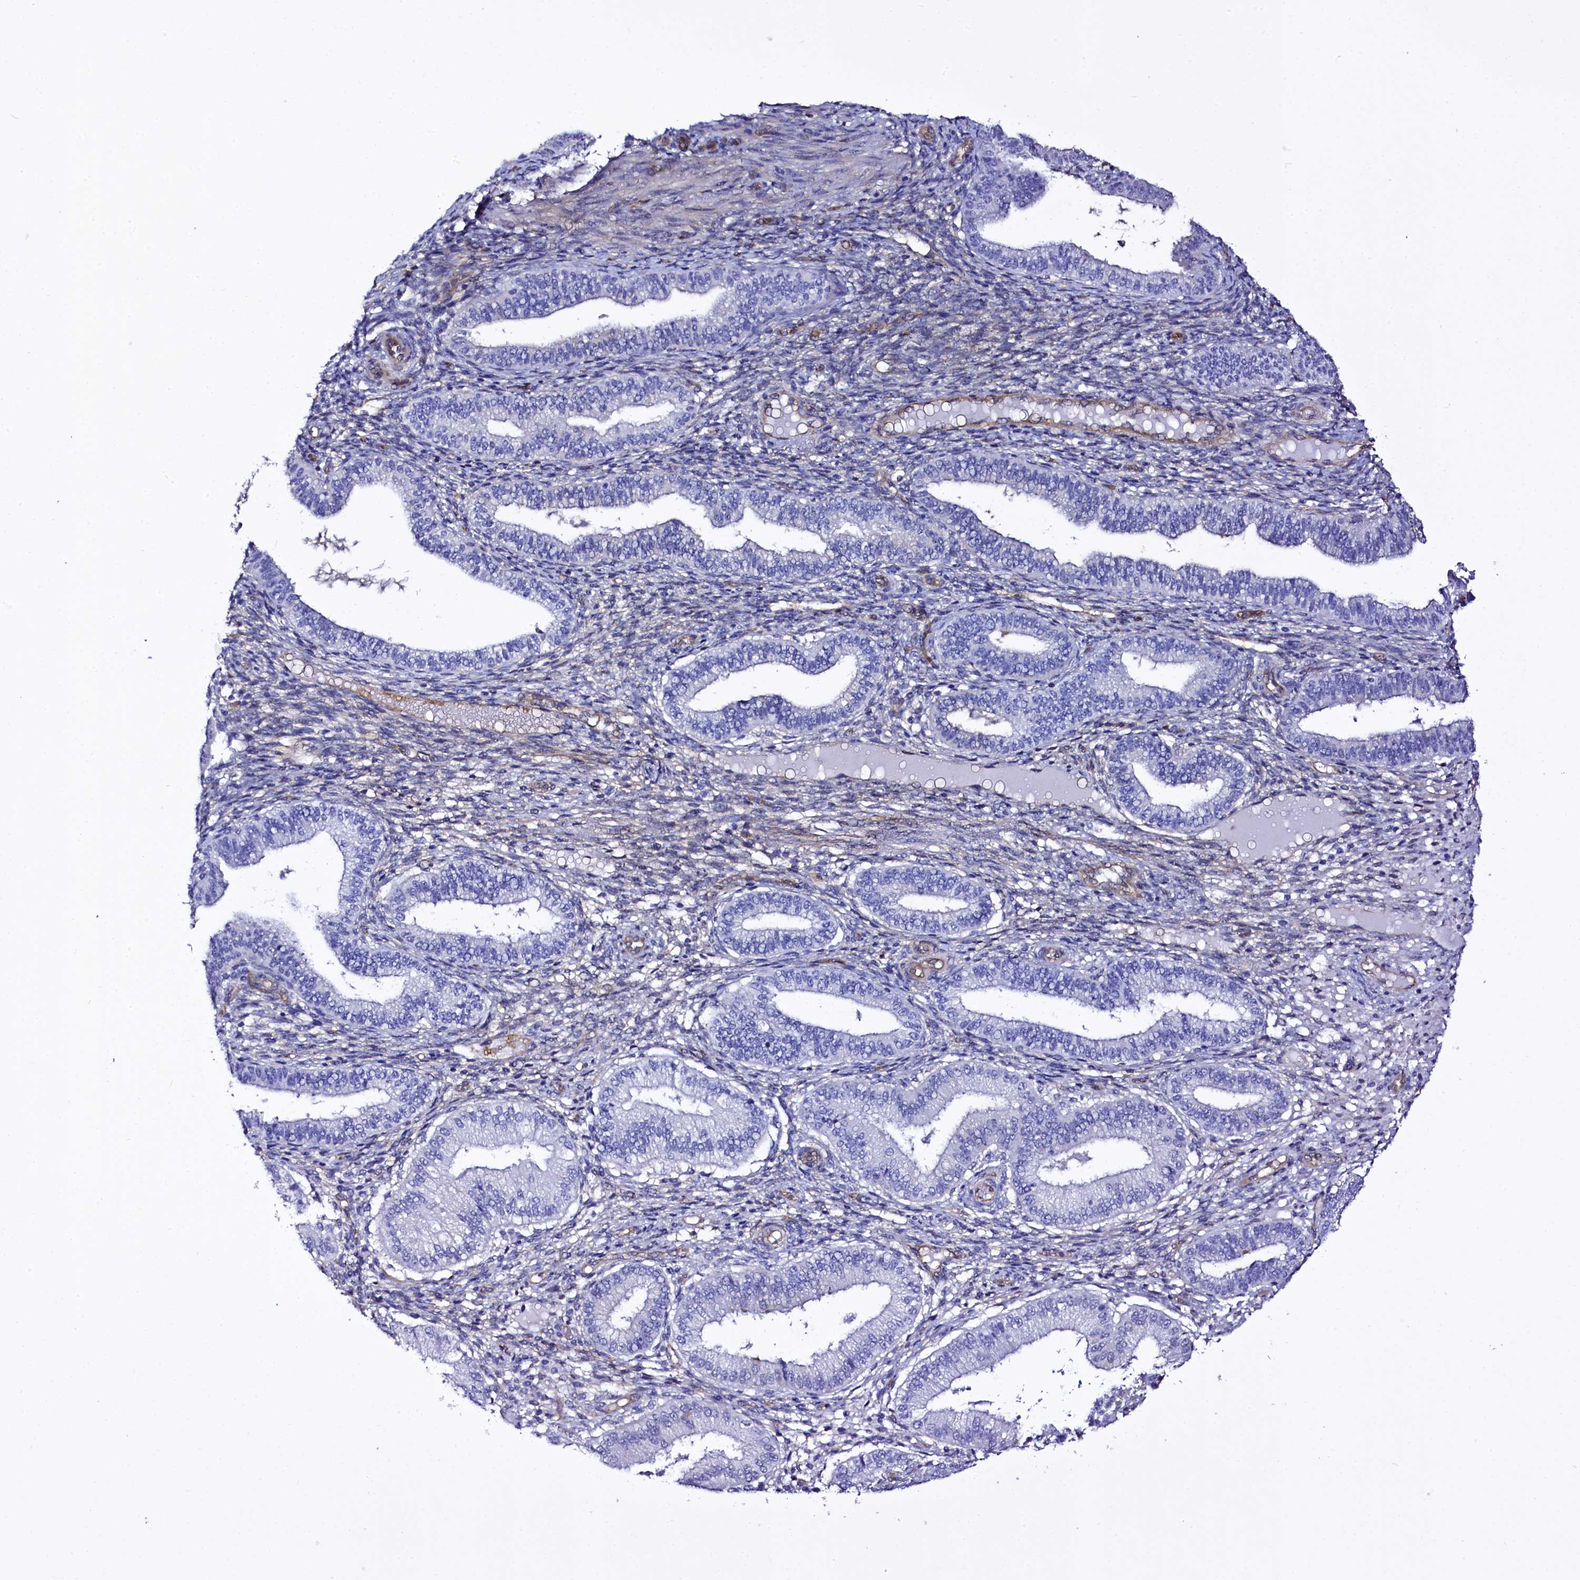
{"staining": {"intensity": "negative", "quantity": "none", "location": "none"}, "tissue": "endometrium", "cell_type": "Cells in endometrial stroma", "image_type": "normal", "snomed": [{"axis": "morphology", "description": "Normal tissue, NOS"}, {"axis": "topography", "description": "Endometrium"}], "caption": "Immunohistochemistry histopathology image of benign endometrium stained for a protein (brown), which reveals no staining in cells in endometrial stroma.", "gene": "STXBP1", "patient": {"sex": "female", "age": 39}}